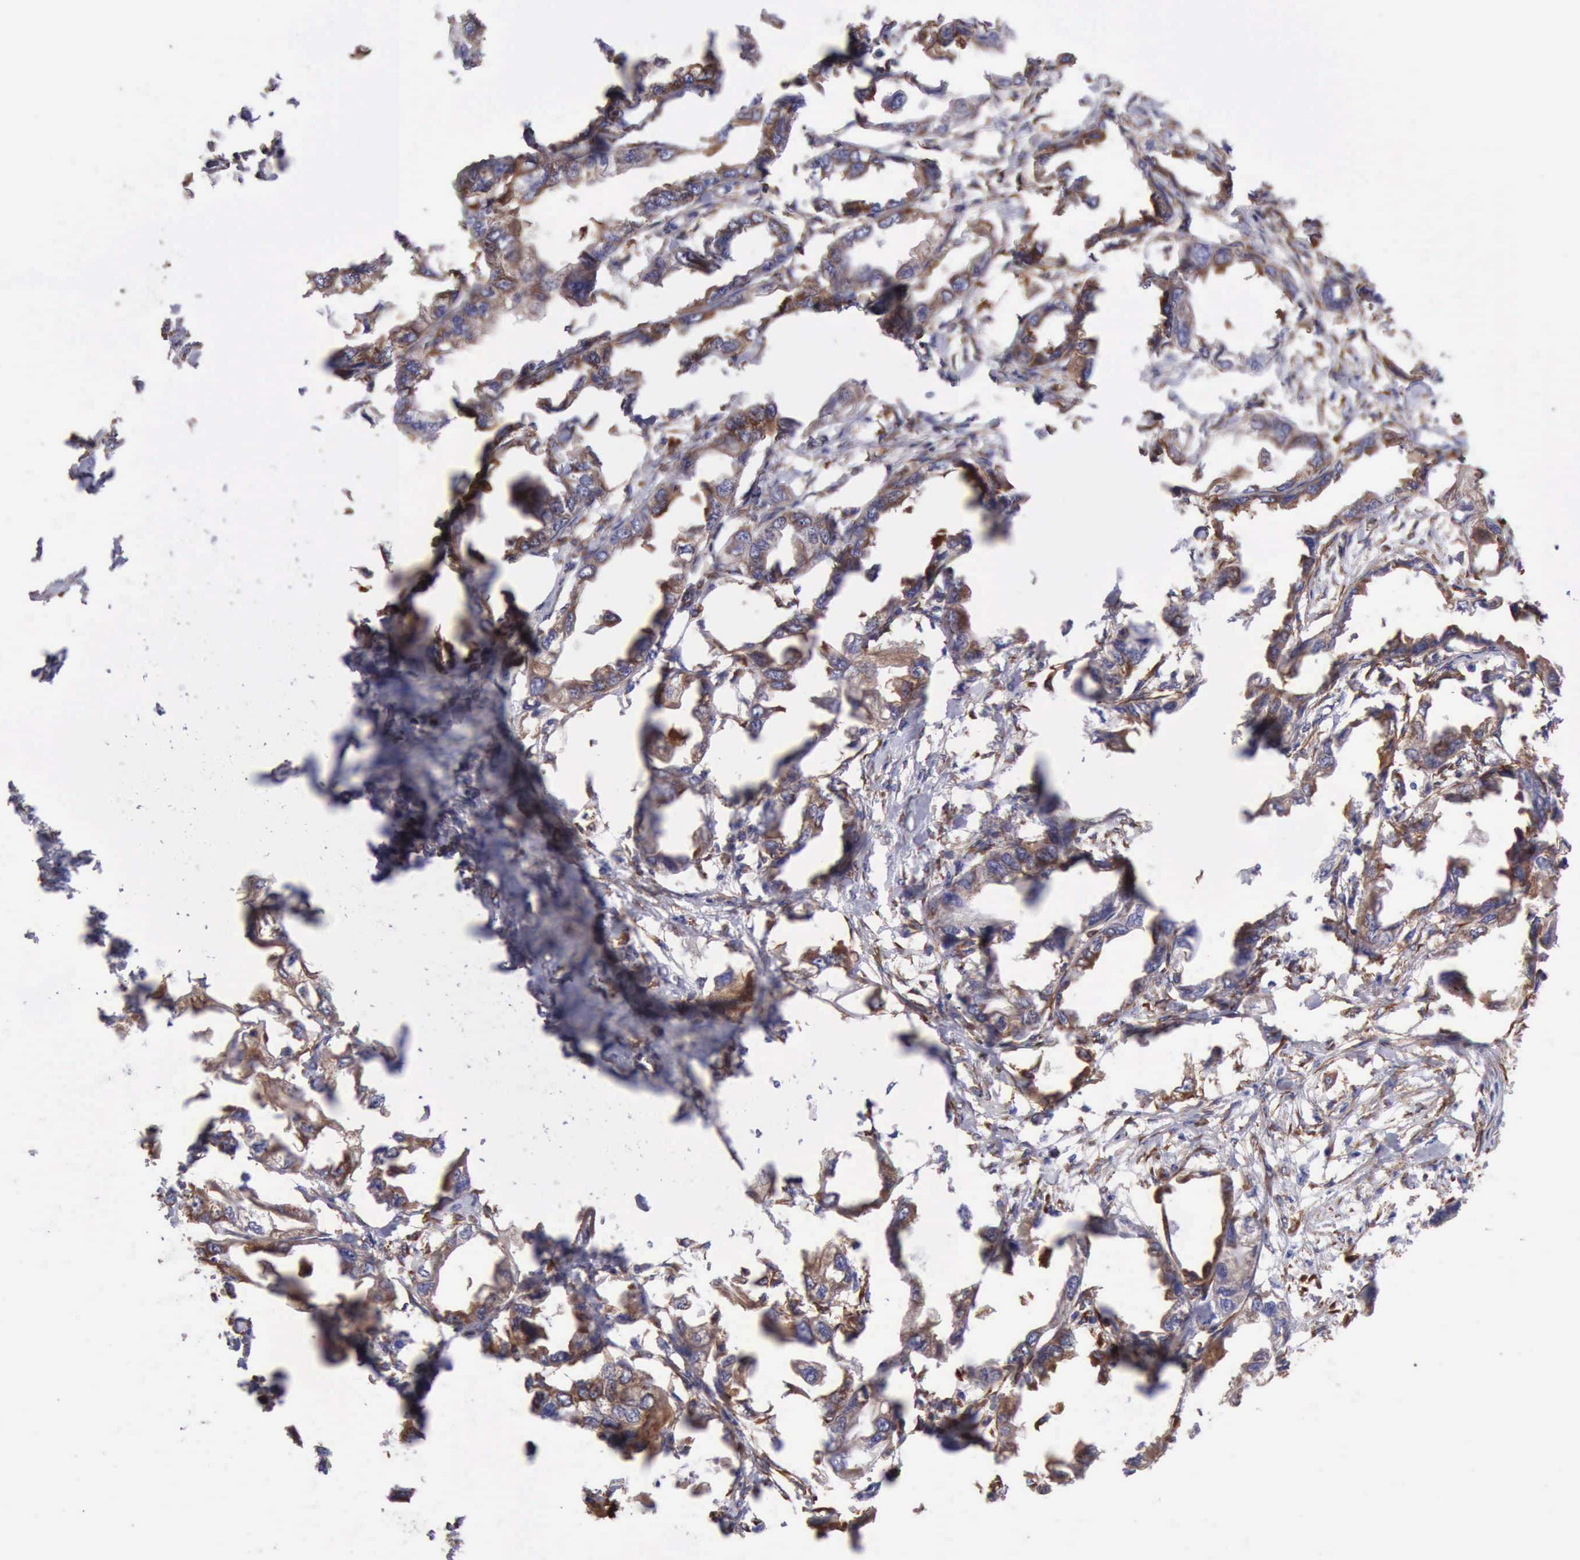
{"staining": {"intensity": "moderate", "quantity": "25%-75%", "location": "cytoplasmic/membranous"}, "tissue": "endometrial cancer", "cell_type": "Tumor cells", "image_type": "cancer", "snomed": [{"axis": "morphology", "description": "Adenocarcinoma, NOS"}, {"axis": "topography", "description": "Endometrium"}], "caption": "Adenocarcinoma (endometrial) stained with a brown dye reveals moderate cytoplasmic/membranous positive expression in about 25%-75% of tumor cells.", "gene": "FLNA", "patient": {"sex": "female", "age": 67}}